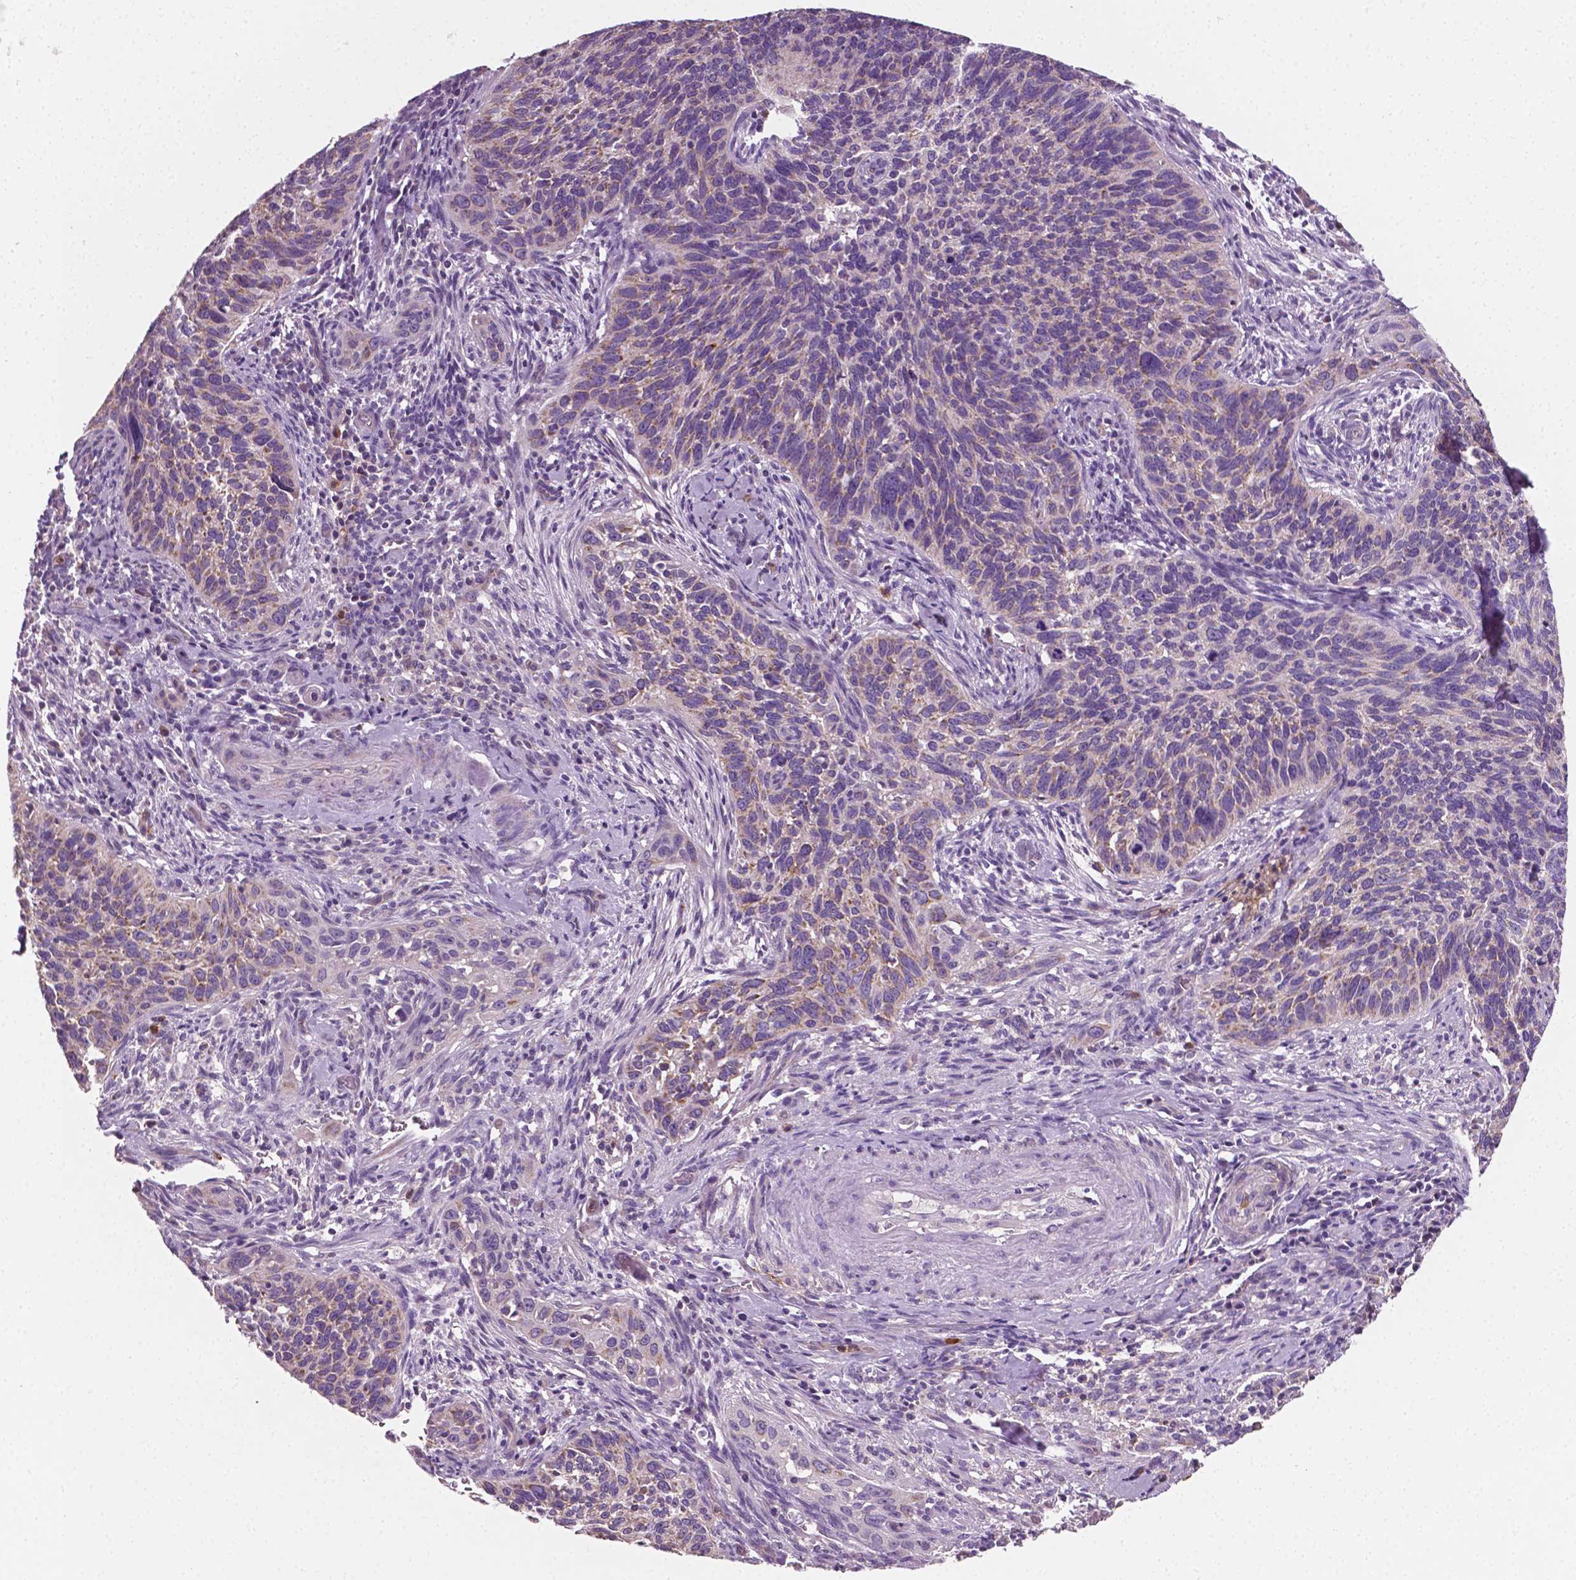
{"staining": {"intensity": "weak", "quantity": "<25%", "location": "cytoplasmic/membranous"}, "tissue": "cervical cancer", "cell_type": "Tumor cells", "image_type": "cancer", "snomed": [{"axis": "morphology", "description": "Squamous cell carcinoma, NOS"}, {"axis": "topography", "description": "Cervix"}], "caption": "The immunohistochemistry image has no significant positivity in tumor cells of cervical cancer tissue. Nuclei are stained in blue.", "gene": "PTX3", "patient": {"sex": "female", "age": 51}}